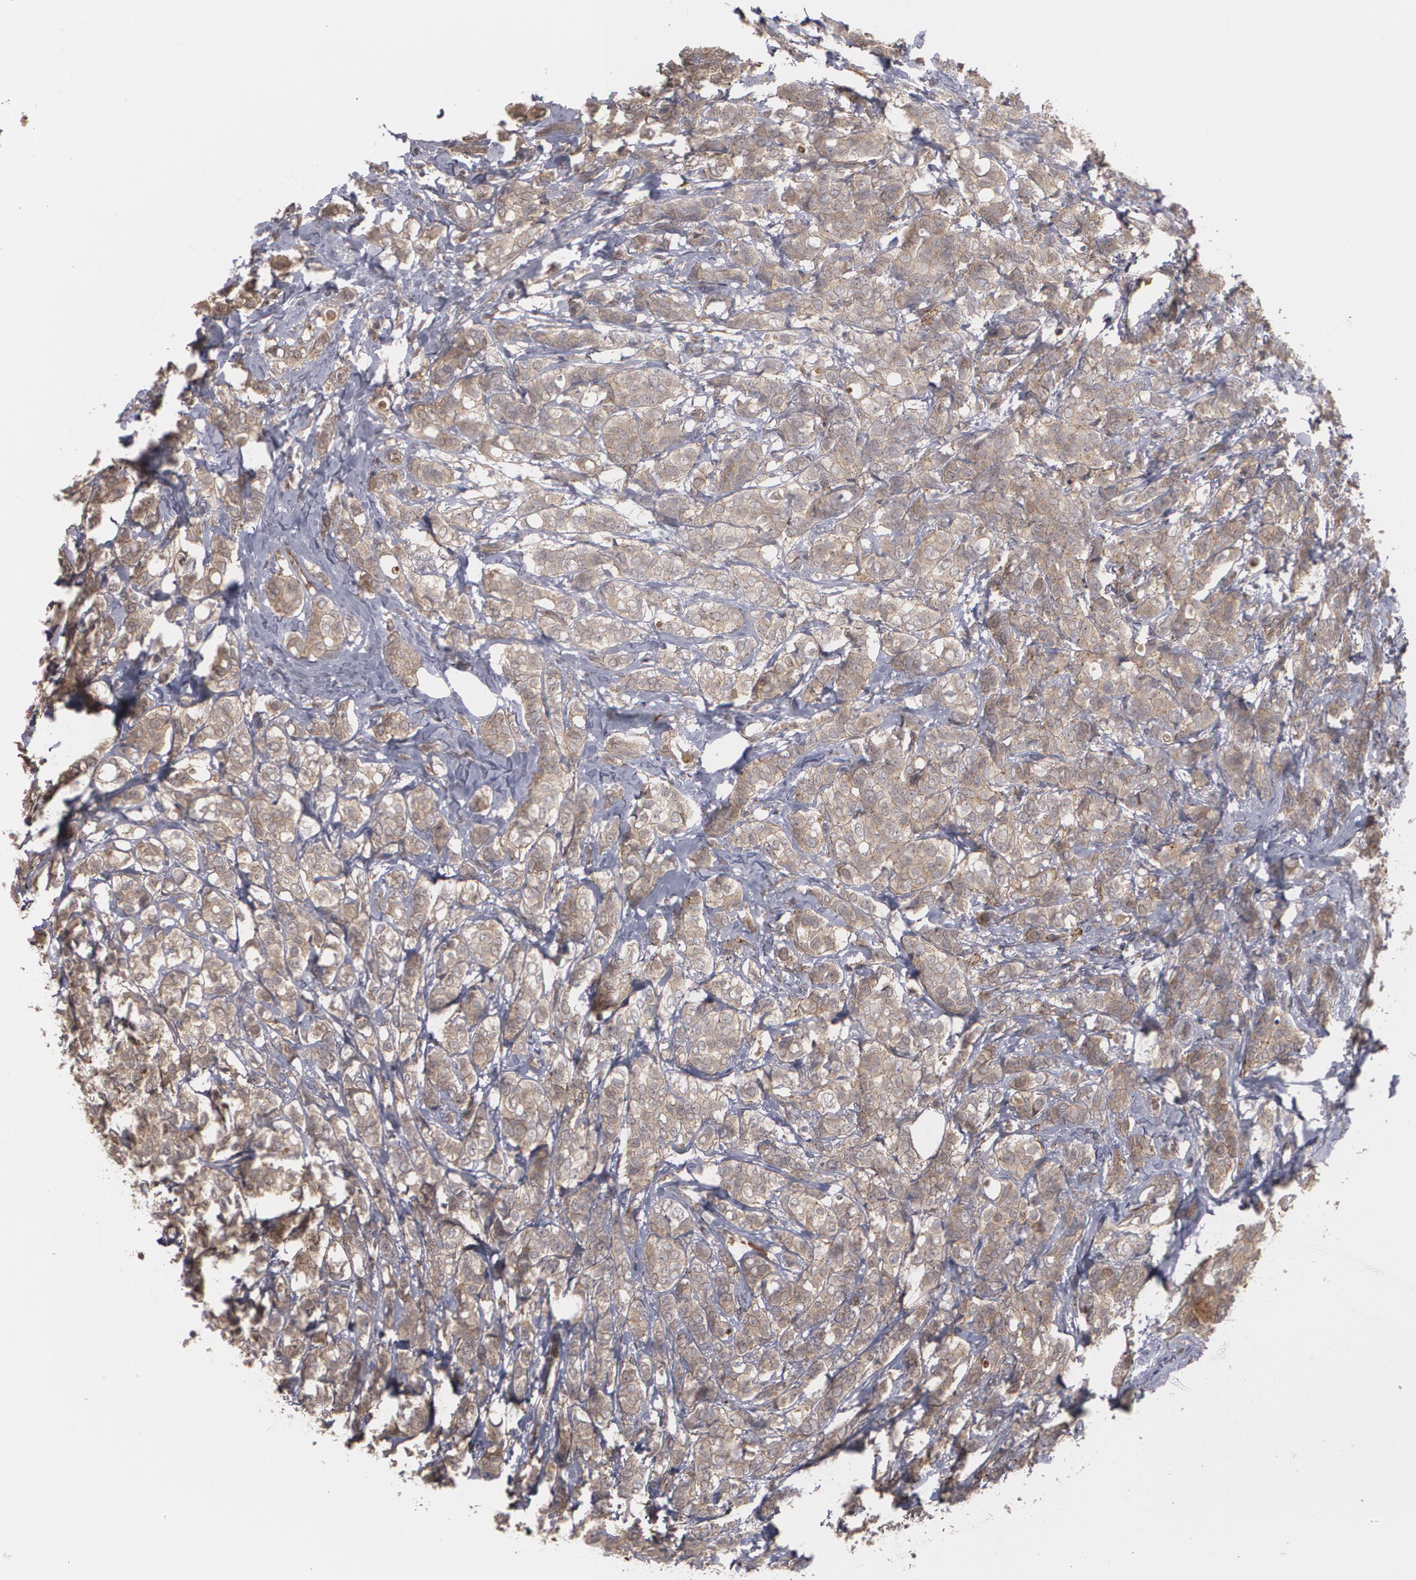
{"staining": {"intensity": "weak", "quantity": ">75%", "location": "cytoplasmic/membranous"}, "tissue": "breast cancer", "cell_type": "Tumor cells", "image_type": "cancer", "snomed": [{"axis": "morphology", "description": "Lobular carcinoma"}, {"axis": "topography", "description": "Breast"}], "caption": "Breast cancer tissue demonstrates weak cytoplasmic/membranous staining in approximately >75% of tumor cells", "gene": "TJP1", "patient": {"sex": "female", "age": 60}}